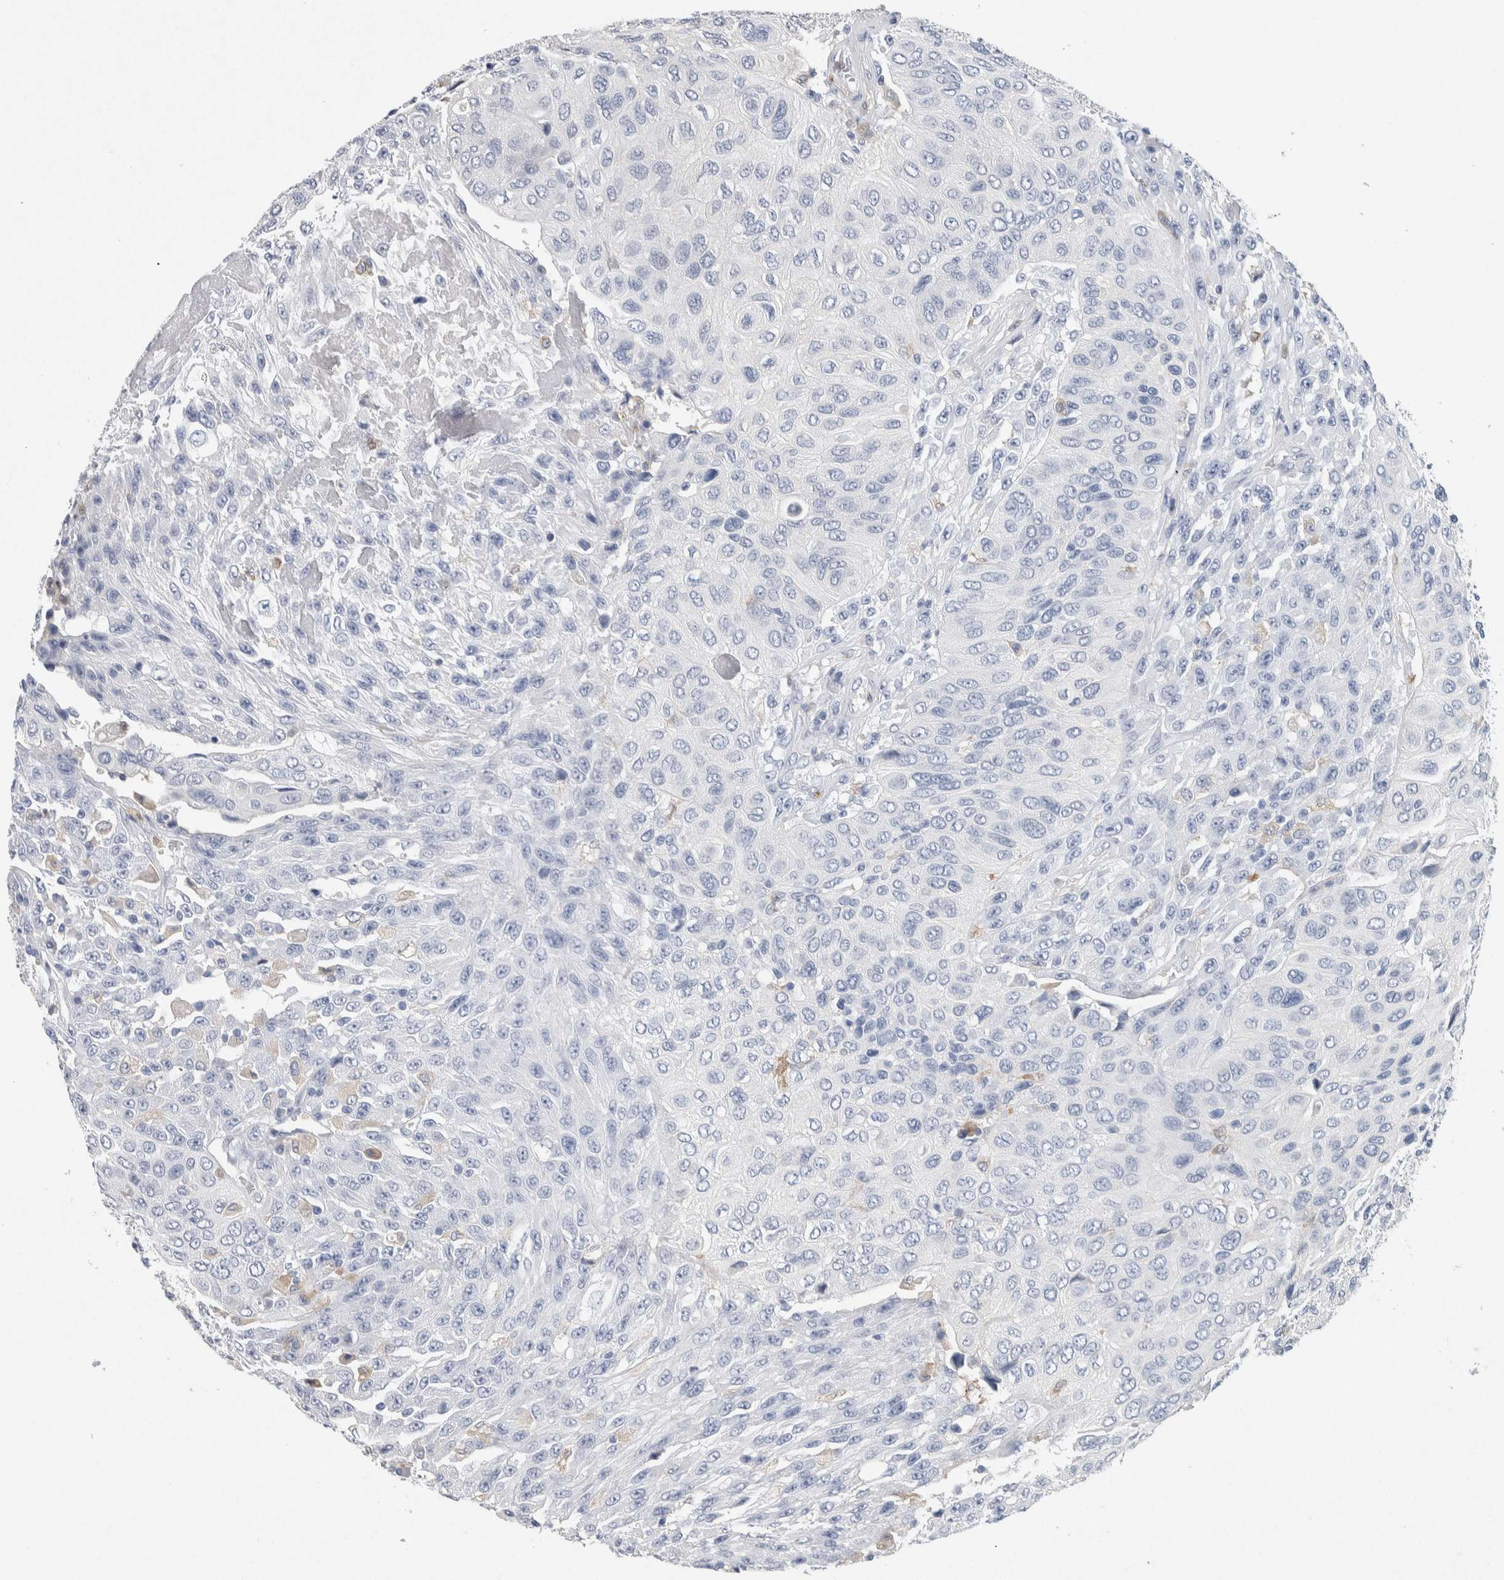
{"staining": {"intensity": "negative", "quantity": "none", "location": "none"}, "tissue": "urothelial cancer", "cell_type": "Tumor cells", "image_type": "cancer", "snomed": [{"axis": "morphology", "description": "Urothelial carcinoma, High grade"}, {"axis": "topography", "description": "Urinary bladder"}], "caption": "A micrograph of human high-grade urothelial carcinoma is negative for staining in tumor cells. (IHC, brightfield microscopy, high magnification).", "gene": "NCF2", "patient": {"sex": "male", "age": 66}}